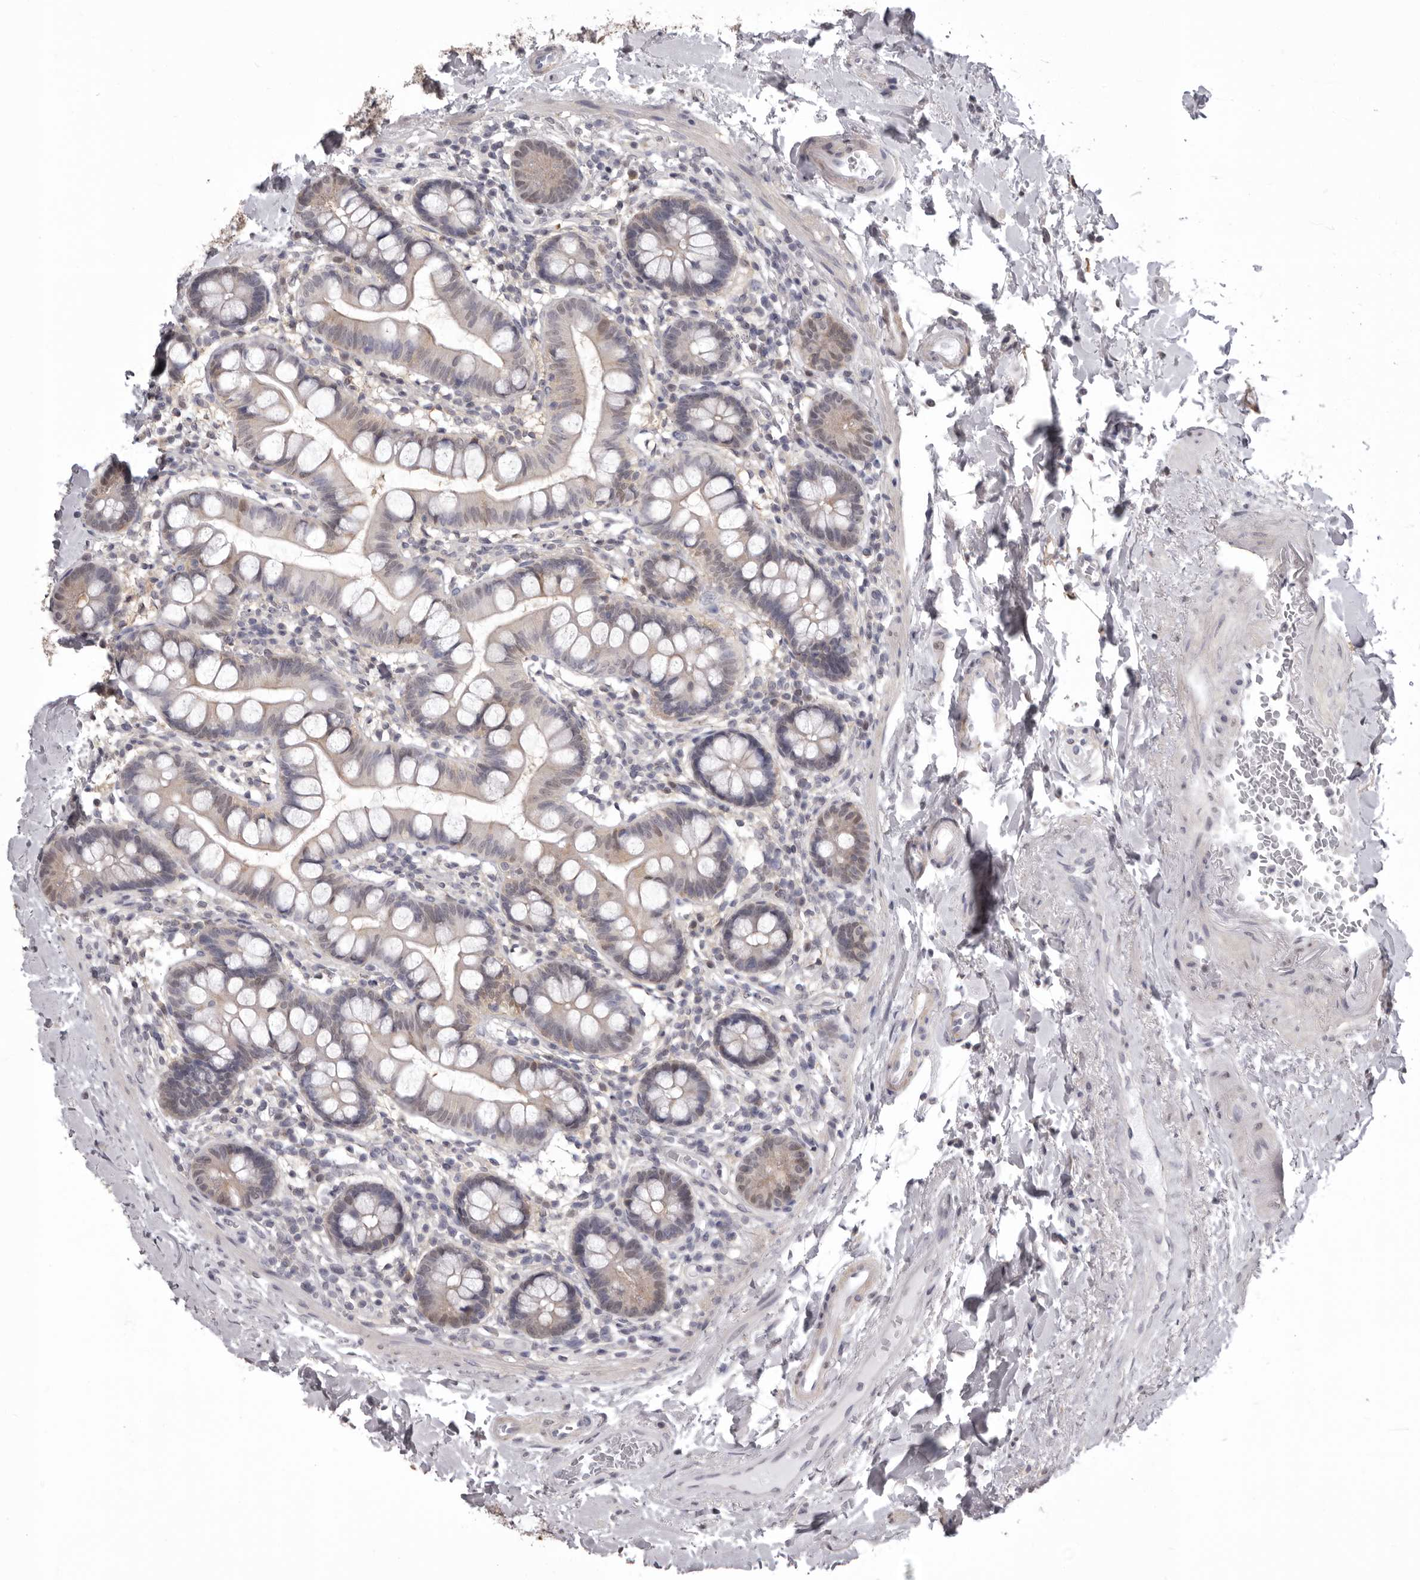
{"staining": {"intensity": "weak", "quantity": "25%-75%", "location": "cytoplasmic/membranous"}, "tissue": "small intestine", "cell_type": "Glandular cells", "image_type": "normal", "snomed": [{"axis": "morphology", "description": "Normal tissue, NOS"}, {"axis": "topography", "description": "Small intestine"}], "caption": "An IHC photomicrograph of benign tissue is shown. Protein staining in brown labels weak cytoplasmic/membranous positivity in small intestine within glandular cells. Using DAB (brown) and hematoxylin (blue) stains, captured at high magnification using brightfield microscopy.", "gene": "MDH1", "patient": {"sex": "female", "age": 84}}